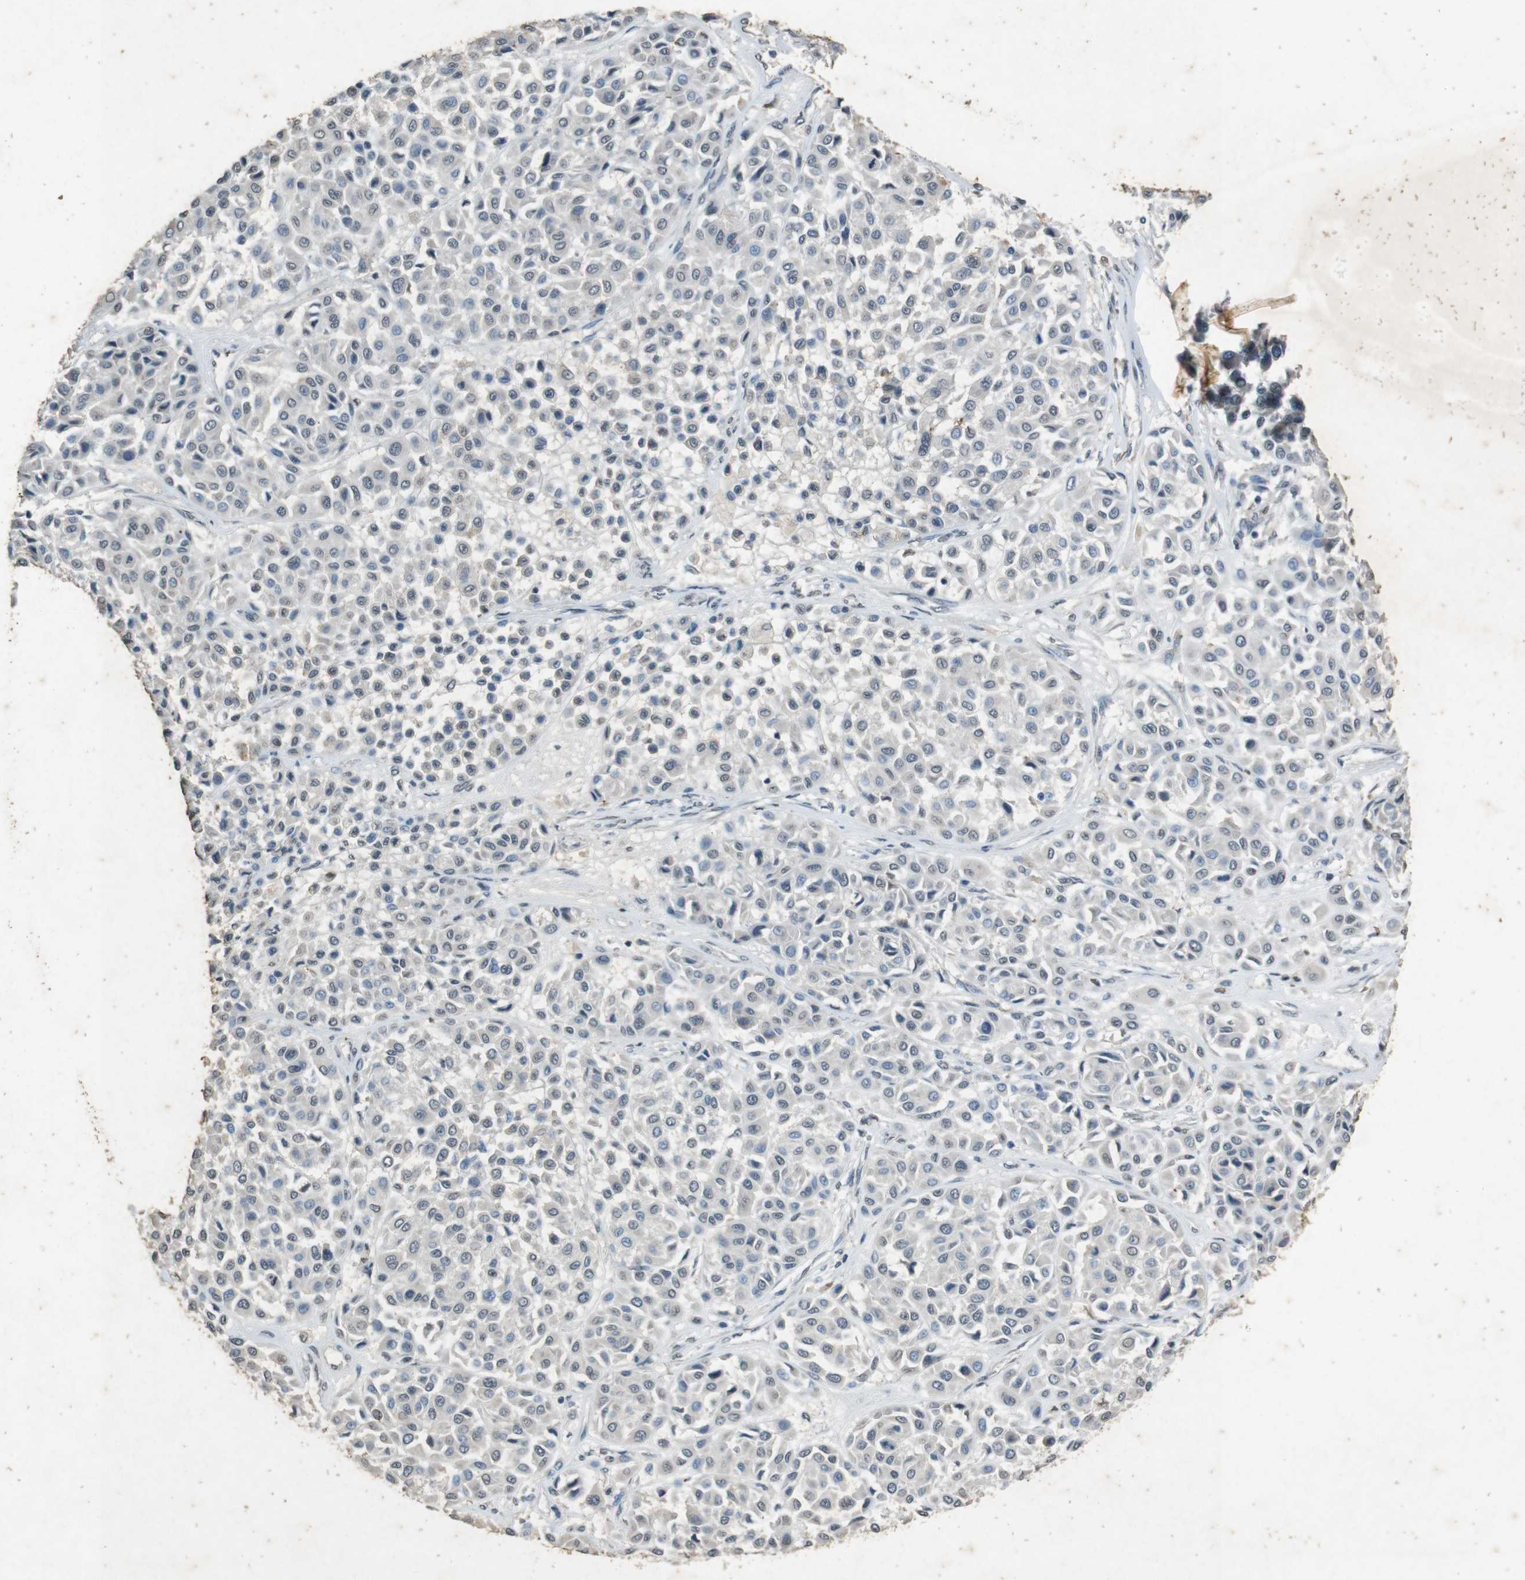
{"staining": {"intensity": "negative", "quantity": "none", "location": "none"}, "tissue": "melanoma", "cell_type": "Tumor cells", "image_type": "cancer", "snomed": [{"axis": "morphology", "description": "Malignant melanoma, Metastatic site"}, {"axis": "topography", "description": "Soft tissue"}], "caption": "Immunohistochemical staining of human malignant melanoma (metastatic site) exhibits no significant staining in tumor cells.", "gene": "STBD1", "patient": {"sex": "male", "age": 41}}